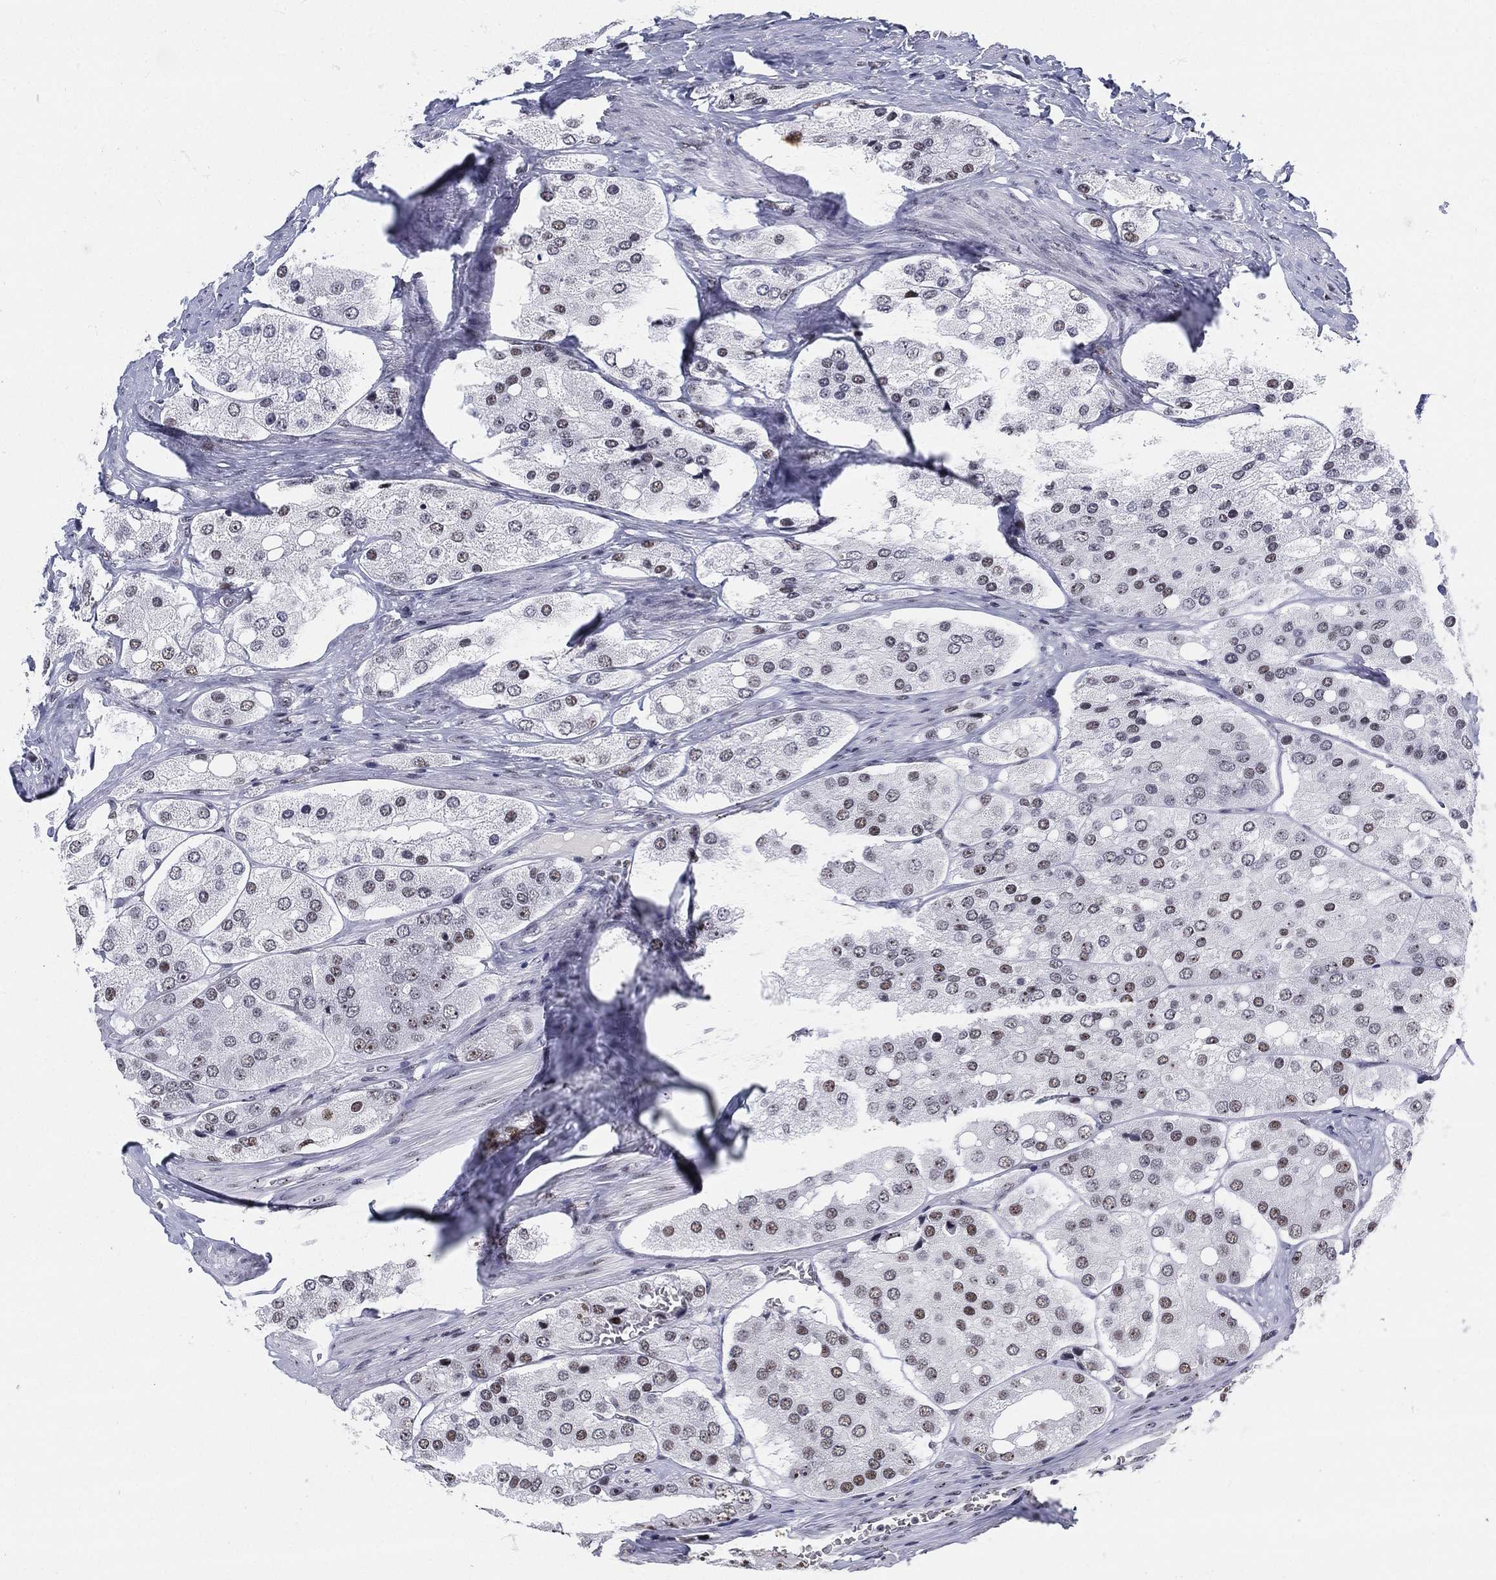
{"staining": {"intensity": "weak", "quantity": "<25%", "location": "nuclear"}, "tissue": "prostate cancer", "cell_type": "Tumor cells", "image_type": "cancer", "snomed": [{"axis": "morphology", "description": "Adenocarcinoma, Low grade"}, {"axis": "topography", "description": "Prostate"}], "caption": "There is no significant positivity in tumor cells of adenocarcinoma (low-grade) (prostate).", "gene": "MAPK8IP1", "patient": {"sex": "male", "age": 69}}